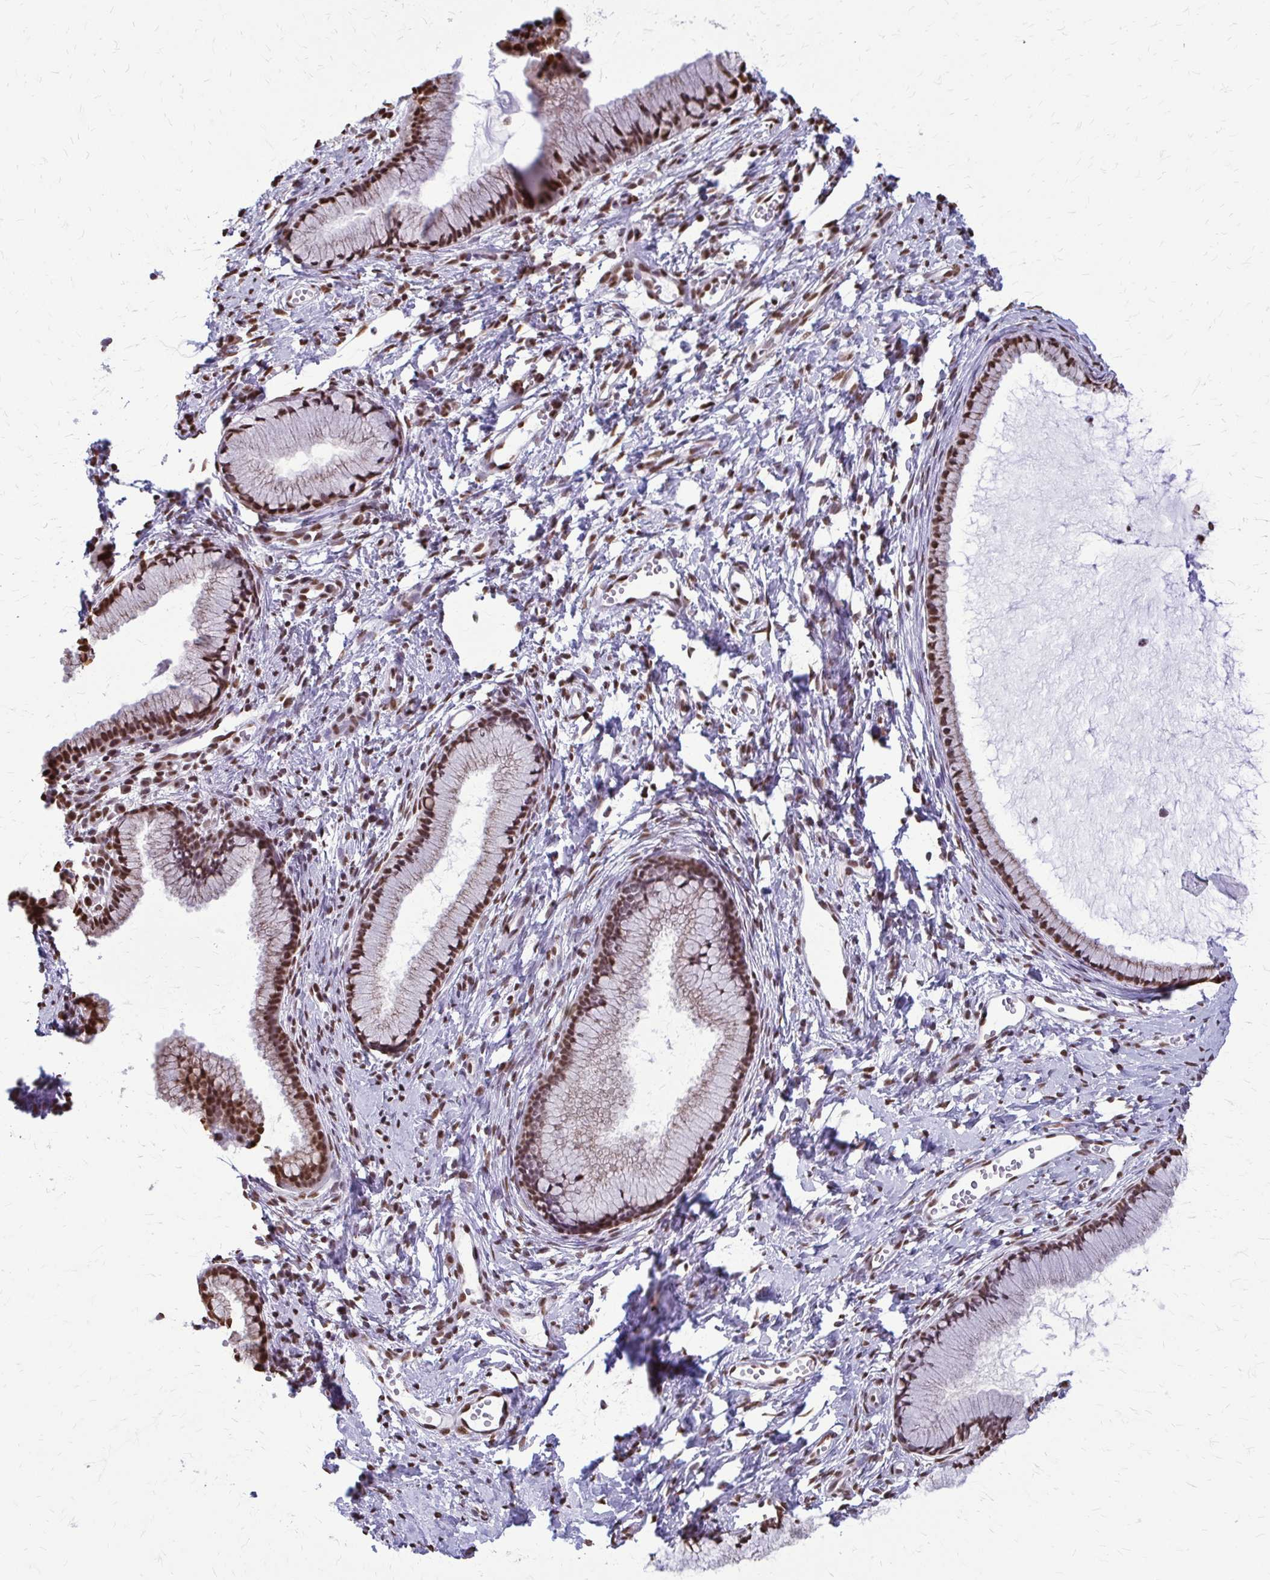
{"staining": {"intensity": "moderate", "quantity": ">75%", "location": "nuclear"}, "tissue": "cervix", "cell_type": "Glandular cells", "image_type": "normal", "snomed": [{"axis": "morphology", "description": "Normal tissue, NOS"}, {"axis": "topography", "description": "Cervix"}], "caption": "Protein staining demonstrates moderate nuclear staining in approximately >75% of glandular cells in normal cervix.", "gene": "SNRPA", "patient": {"sex": "female", "age": 40}}